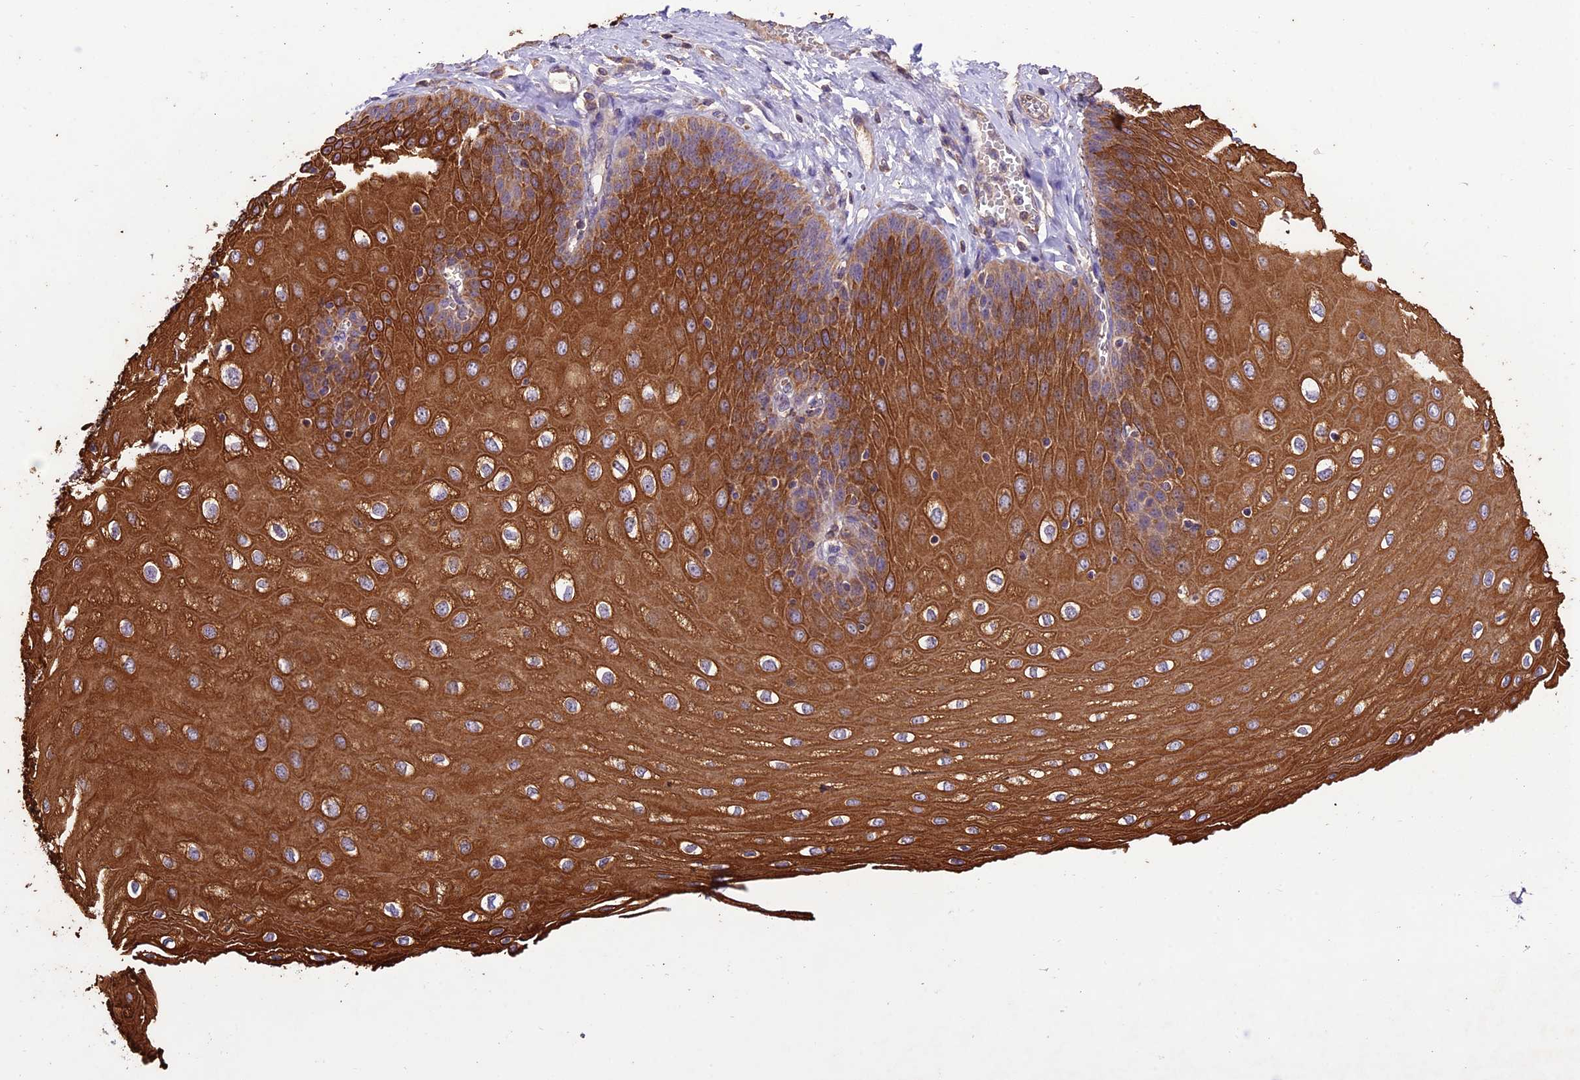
{"staining": {"intensity": "strong", "quantity": ">75%", "location": "cytoplasmic/membranous"}, "tissue": "esophagus", "cell_type": "Squamous epithelial cells", "image_type": "normal", "snomed": [{"axis": "morphology", "description": "Normal tissue, NOS"}, {"axis": "topography", "description": "Esophagus"}], "caption": "Squamous epithelial cells display high levels of strong cytoplasmic/membranous staining in approximately >75% of cells in normal esophagus.", "gene": "NDUFAF1", "patient": {"sex": "male", "age": 60}}